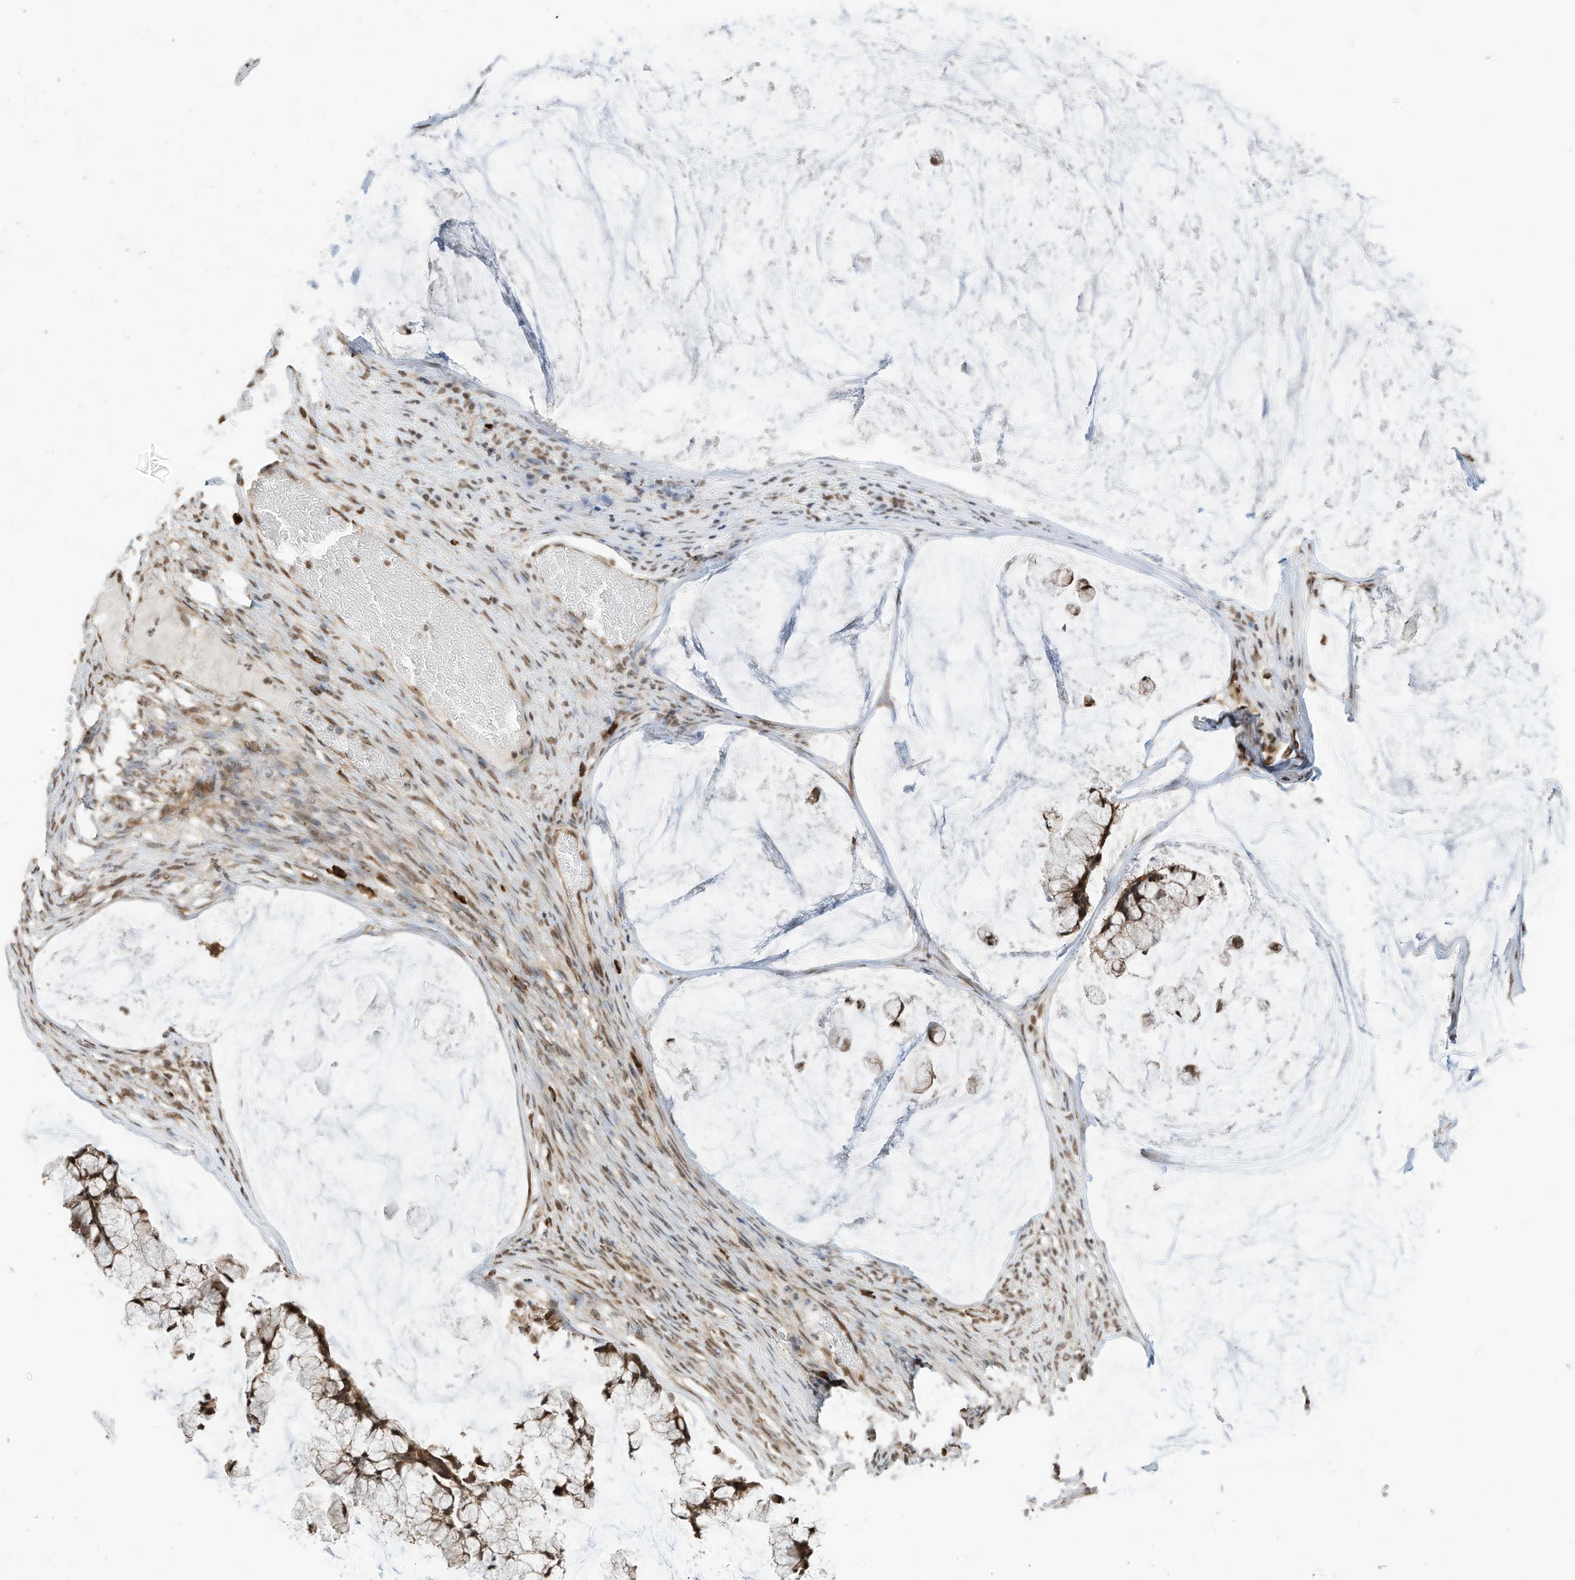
{"staining": {"intensity": "moderate", "quantity": ">75%", "location": "cytoplasmic/membranous,nuclear"}, "tissue": "ovarian cancer", "cell_type": "Tumor cells", "image_type": "cancer", "snomed": [{"axis": "morphology", "description": "Cystadenocarcinoma, mucinous, NOS"}, {"axis": "topography", "description": "Ovary"}], "caption": "Immunohistochemistry (IHC) micrograph of neoplastic tissue: ovarian mucinous cystadenocarcinoma stained using immunohistochemistry (IHC) displays medium levels of moderate protein expression localized specifically in the cytoplasmic/membranous and nuclear of tumor cells, appearing as a cytoplasmic/membranous and nuclear brown color.", "gene": "ZNF195", "patient": {"sex": "female", "age": 42}}